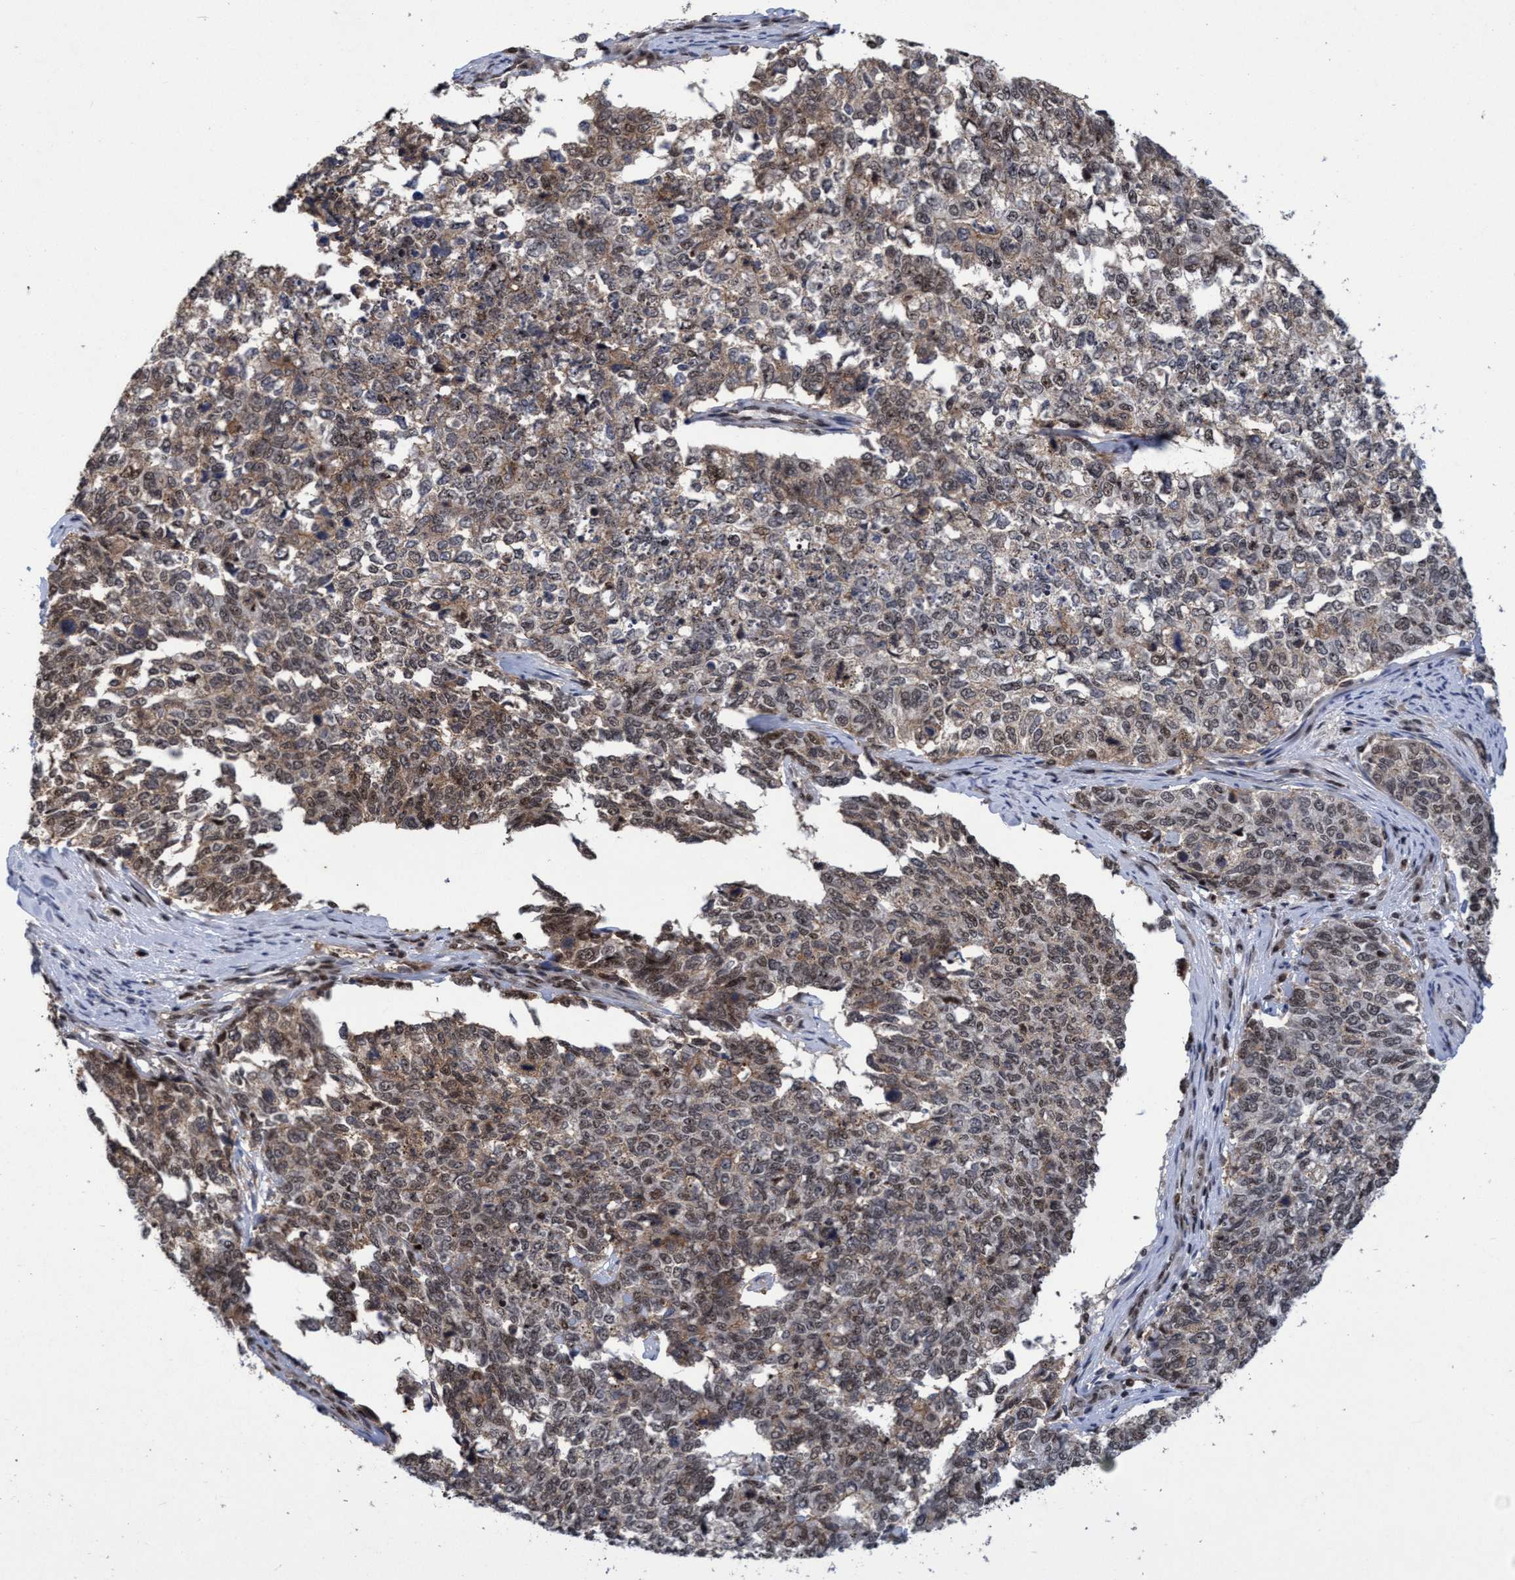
{"staining": {"intensity": "weak", "quantity": ">75%", "location": "cytoplasmic/membranous,nuclear"}, "tissue": "cervical cancer", "cell_type": "Tumor cells", "image_type": "cancer", "snomed": [{"axis": "morphology", "description": "Squamous cell carcinoma, NOS"}, {"axis": "topography", "description": "Cervix"}], "caption": "DAB (3,3'-diaminobenzidine) immunohistochemical staining of squamous cell carcinoma (cervical) reveals weak cytoplasmic/membranous and nuclear protein expression in approximately >75% of tumor cells. The staining is performed using DAB brown chromogen to label protein expression. The nuclei are counter-stained blue using hematoxylin.", "gene": "GTF2F1", "patient": {"sex": "female", "age": 63}}